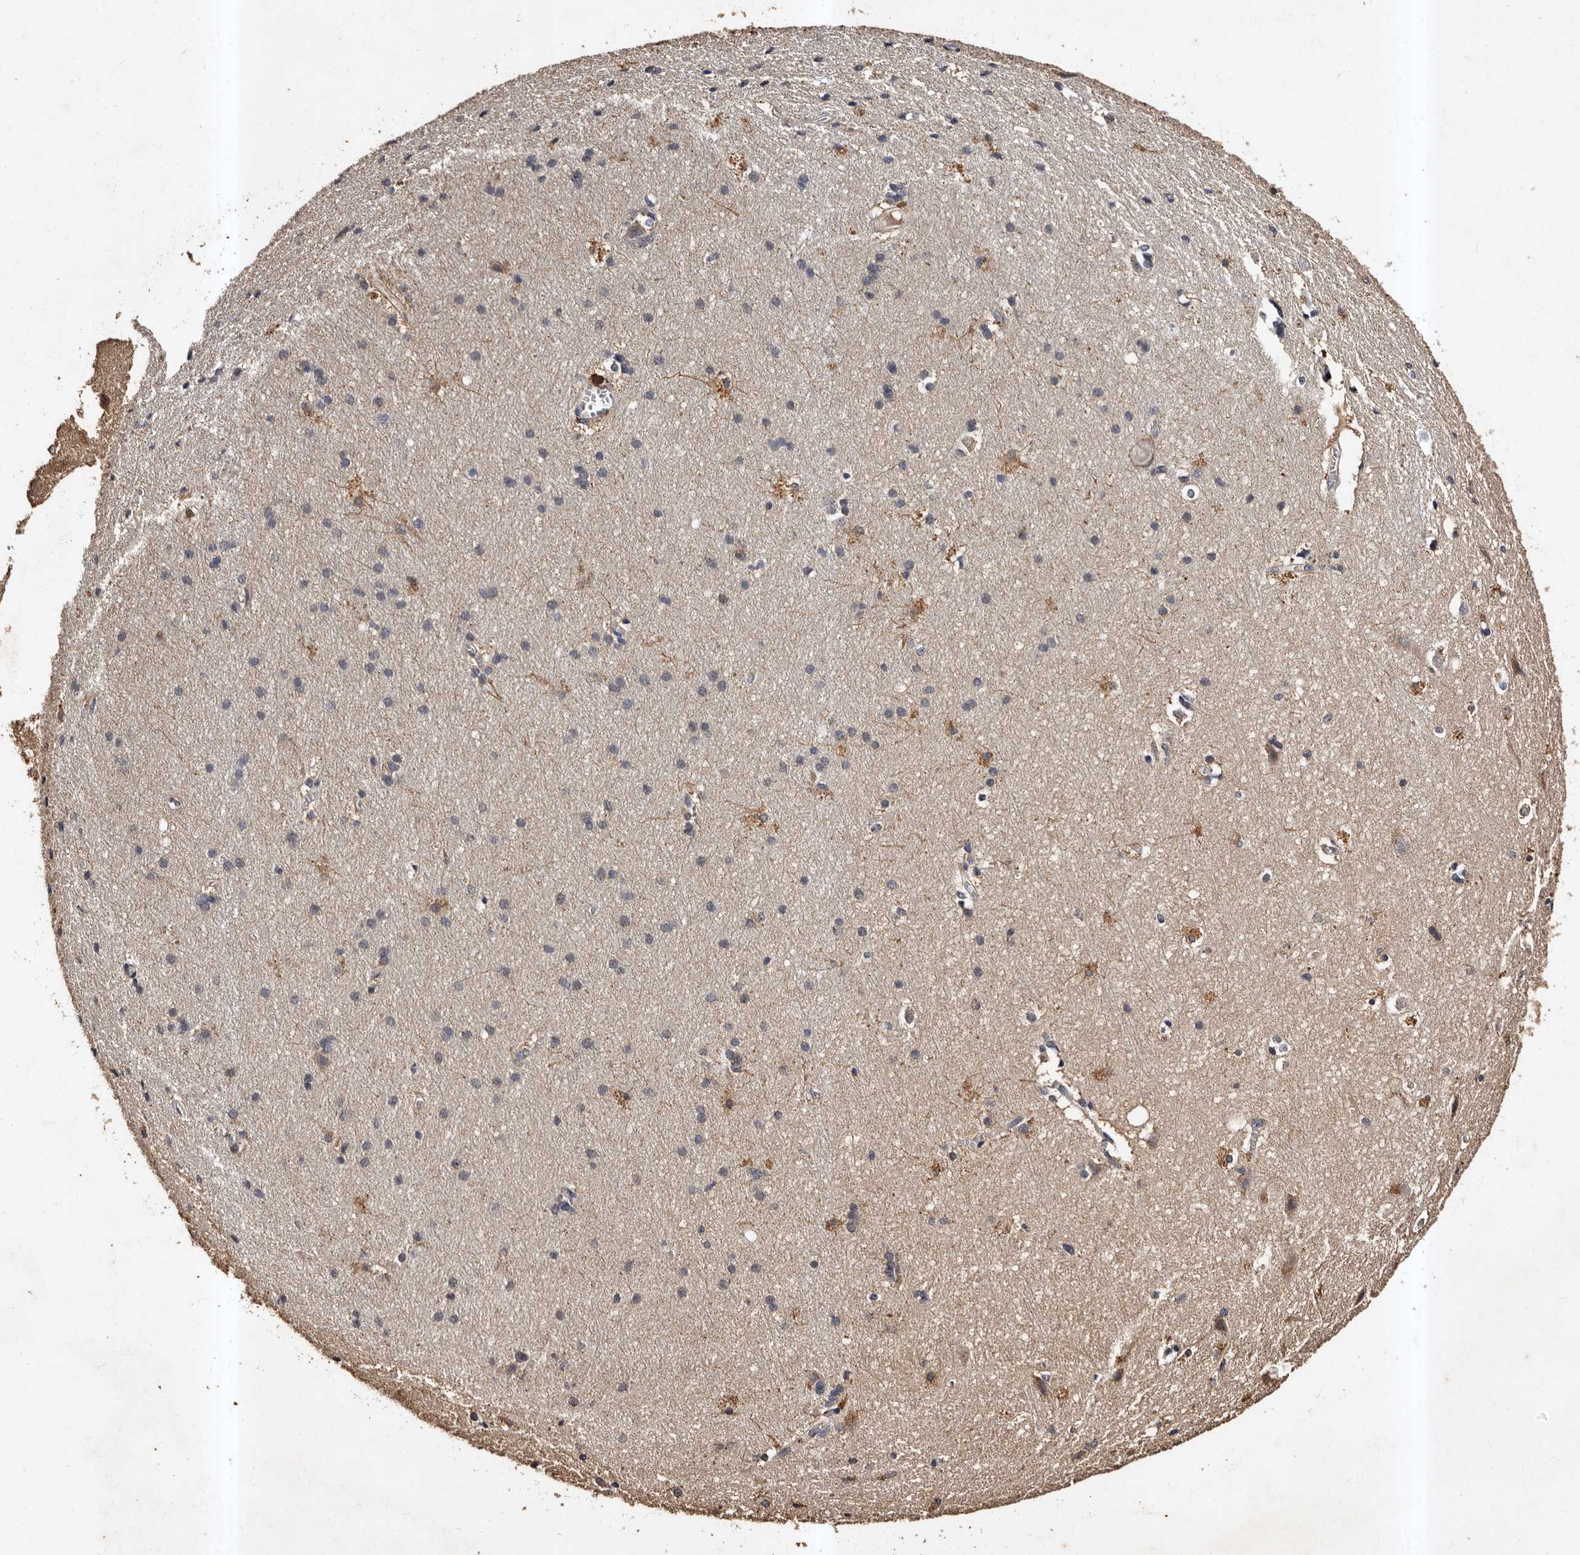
{"staining": {"intensity": "moderate", "quantity": ">75%", "location": "cytoplasmic/membranous"}, "tissue": "cerebral cortex", "cell_type": "Endothelial cells", "image_type": "normal", "snomed": [{"axis": "morphology", "description": "Normal tissue, NOS"}, {"axis": "topography", "description": "Cerebral cortex"}], "caption": "High-magnification brightfield microscopy of benign cerebral cortex stained with DAB (3,3'-diaminobenzidine) (brown) and counterstained with hematoxylin (blue). endothelial cells exhibit moderate cytoplasmic/membranous staining is seen in approximately>75% of cells. (DAB (3,3'-diaminobenzidine) = brown stain, brightfield microscopy at high magnification).", "gene": "ADCK5", "patient": {"sex": "male", "age": 54}}